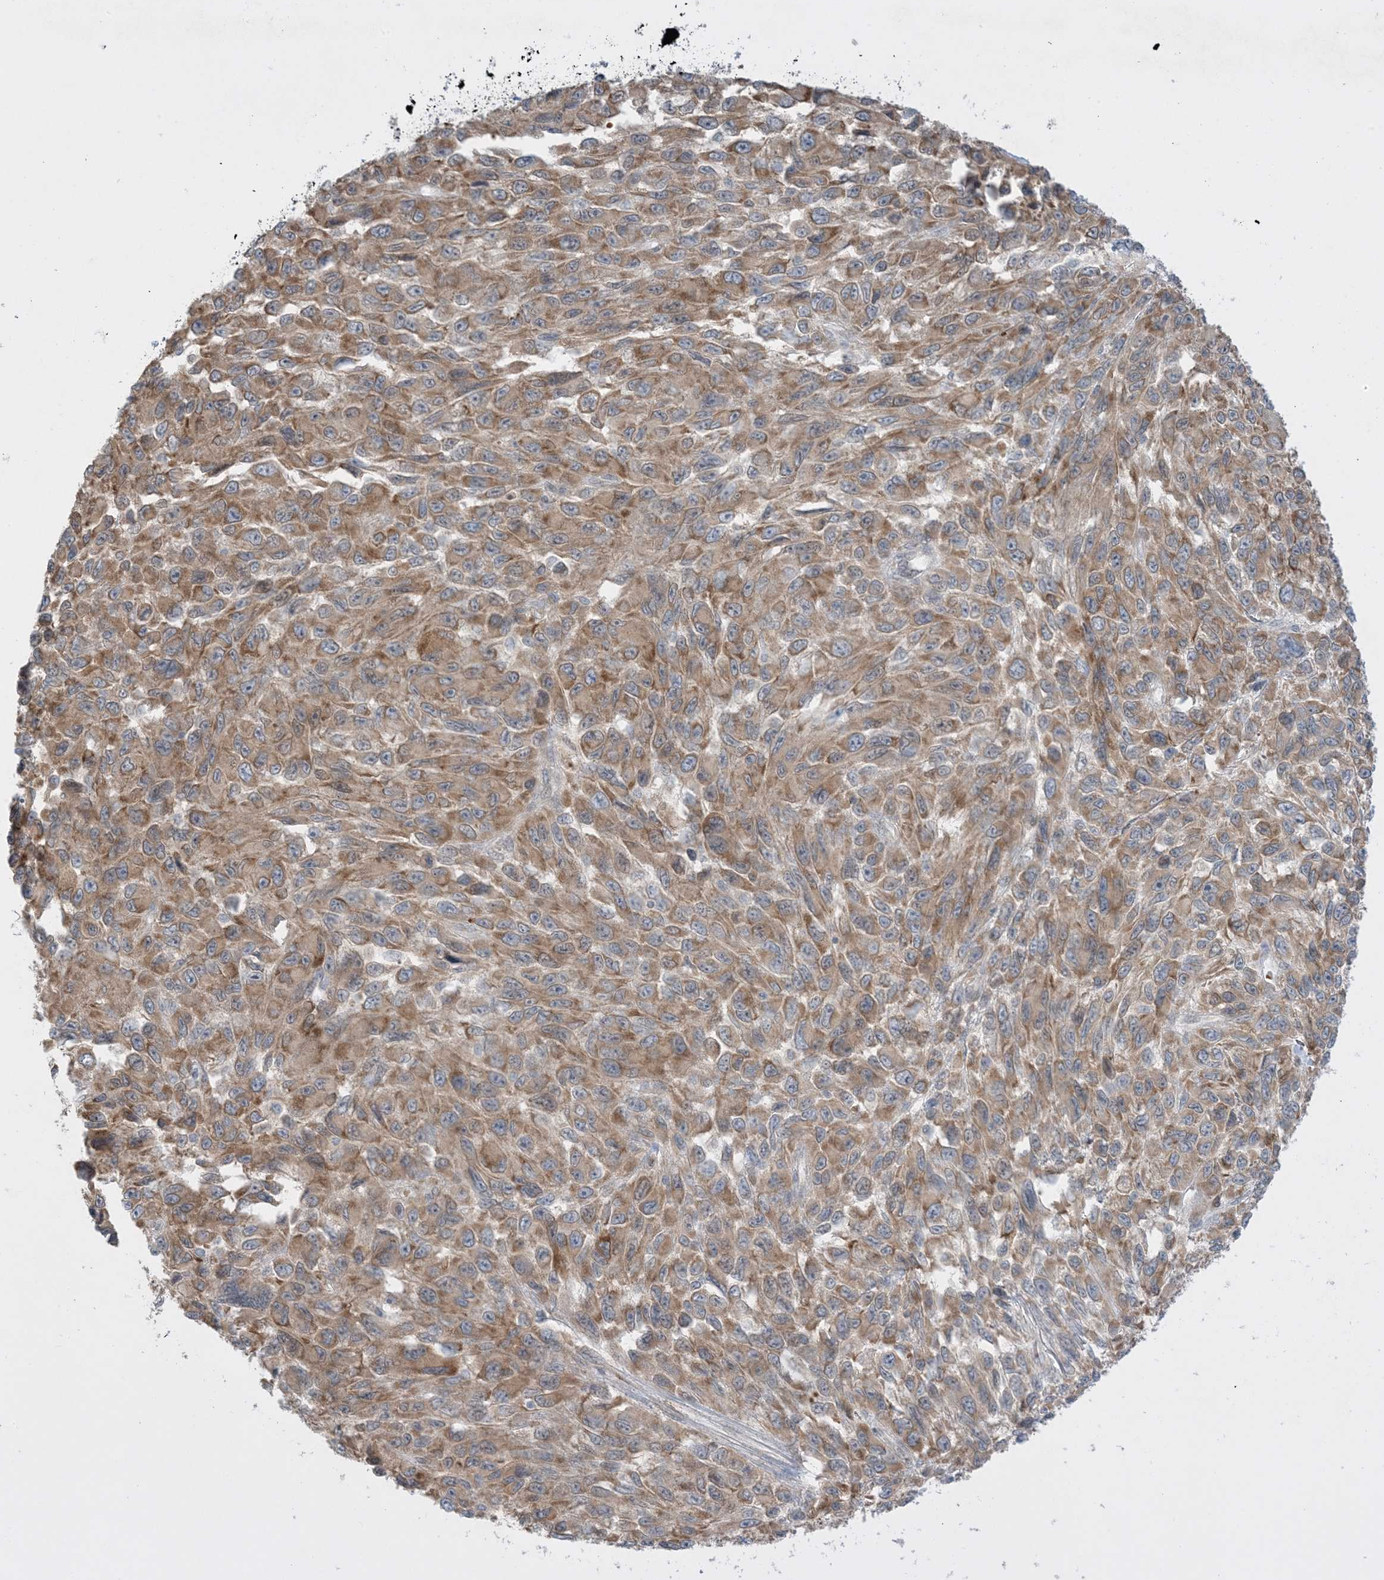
{"staining": {"intensity": "moderate", "quantity": ">75%", "location": "cytoplasmic/membranous"}, "tissue": "melanoma", "cell_type": "Tumor cells", "image_type": "cancer", "snomed": [{"axis": "morphology", "description": "Malignant melanoma, NOS"}, {"axis": "topography", "description": "Skin"}], "caption": "This is an image of IHC staining of malignant melanoma, which shows moderate positivity in the cytoplasmic/membranous of tumor cells.", "gene": "MMGT1", "patient": {"sex": "female", "age": 96}}